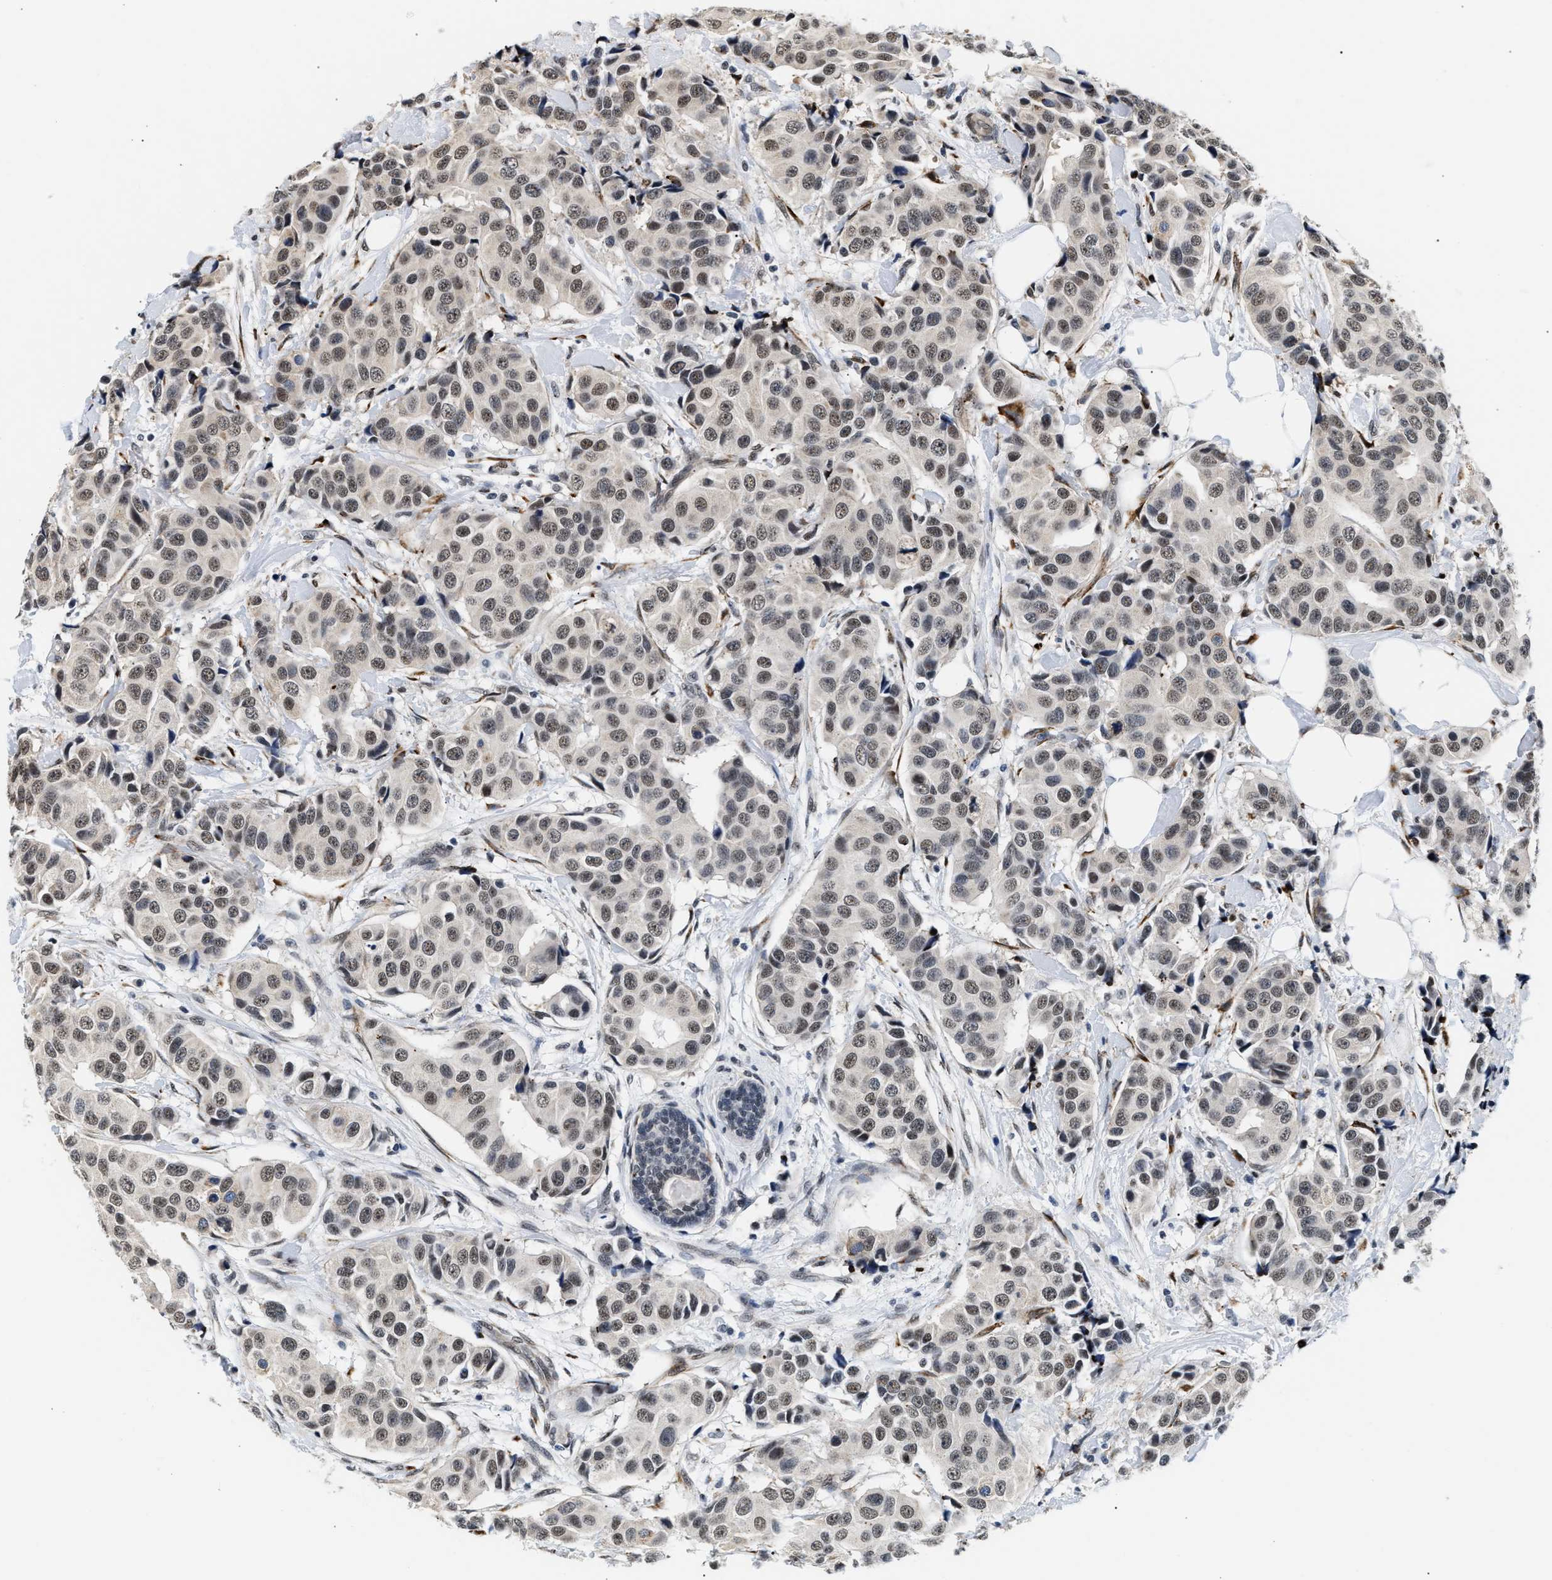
{"staining": {"intensity": "weak", "quantity": ">75%", "location": "nuclear"}, "tissue": "breast cancer", "cell_type": "Tumor cells", "image_type": "cancer", "snomed": [{"axis": "morphology", "description": "Normal tissue, NOS"}, {"axis": "morphology", "description": "Duct carcinoma"}, {"axis": "topography", "description": "Breast"}], "caption": "DAB immunohistochemical staining of breast cancer (infiltrating ductal carcinoma) shows weak nuclear protein staining in about >75% of tumor cells.", "gene": "THOC1", "patient": {"sex": "female", "age": 39}}